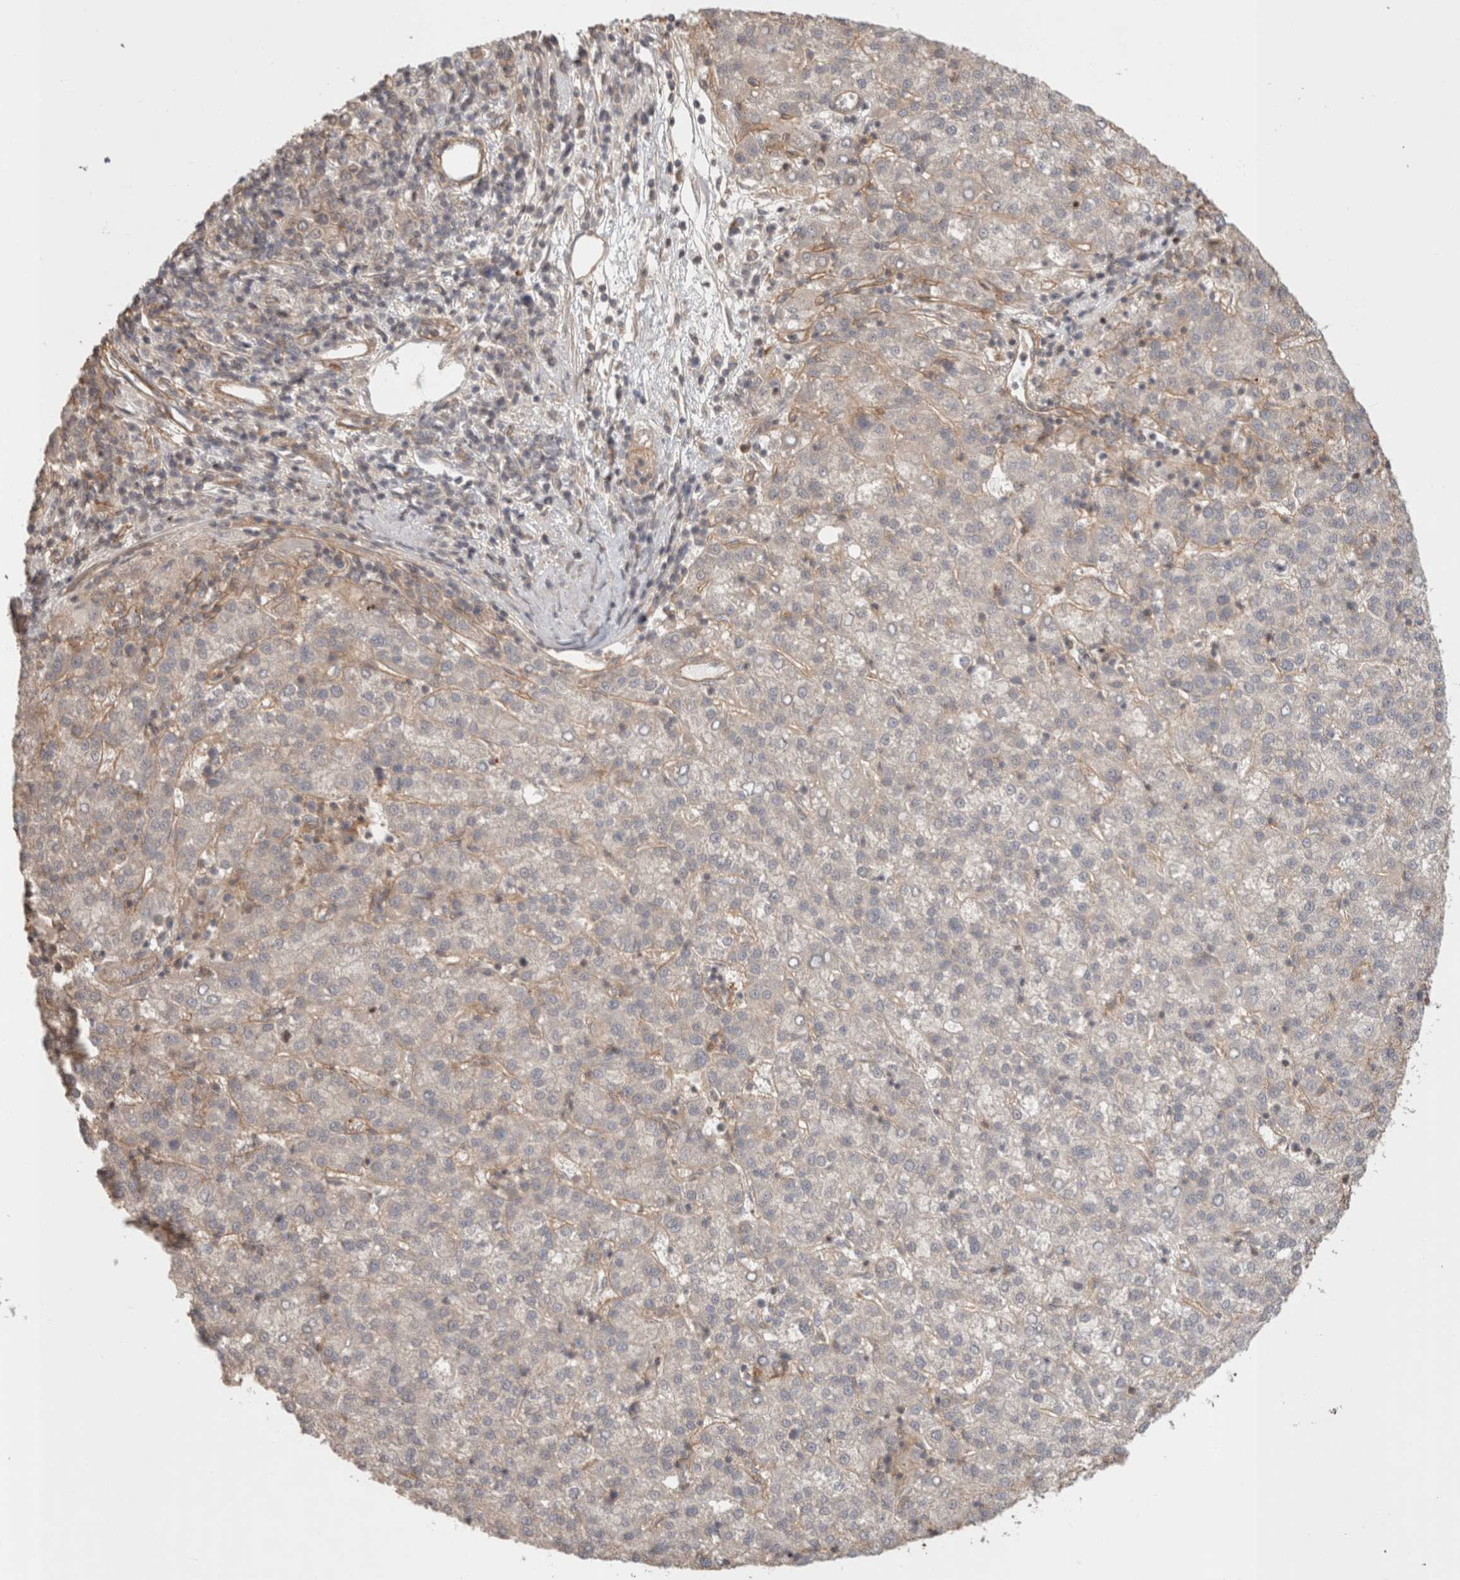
{"staining": {"intensity": "negative", "quantity": "none", "location": "none"}, "tissue": "liver cancer", "cell_type": "Tumor cells", "image_type": "cancer", "snomed": [{"axis": "morphology", "description": "Carcinoma, Hepatocellular, NOS"}, {"axis": "topography", "description": "Liver"}], "caption": "Protein analysis of hepatocellular carcinoma (liver) reveals no significant expression in tumor cells. (DAB immunohistochemistry (IHC), high magnification).", "gene": "HSPG2", "patient": {"sex": "female", "age": 58}}